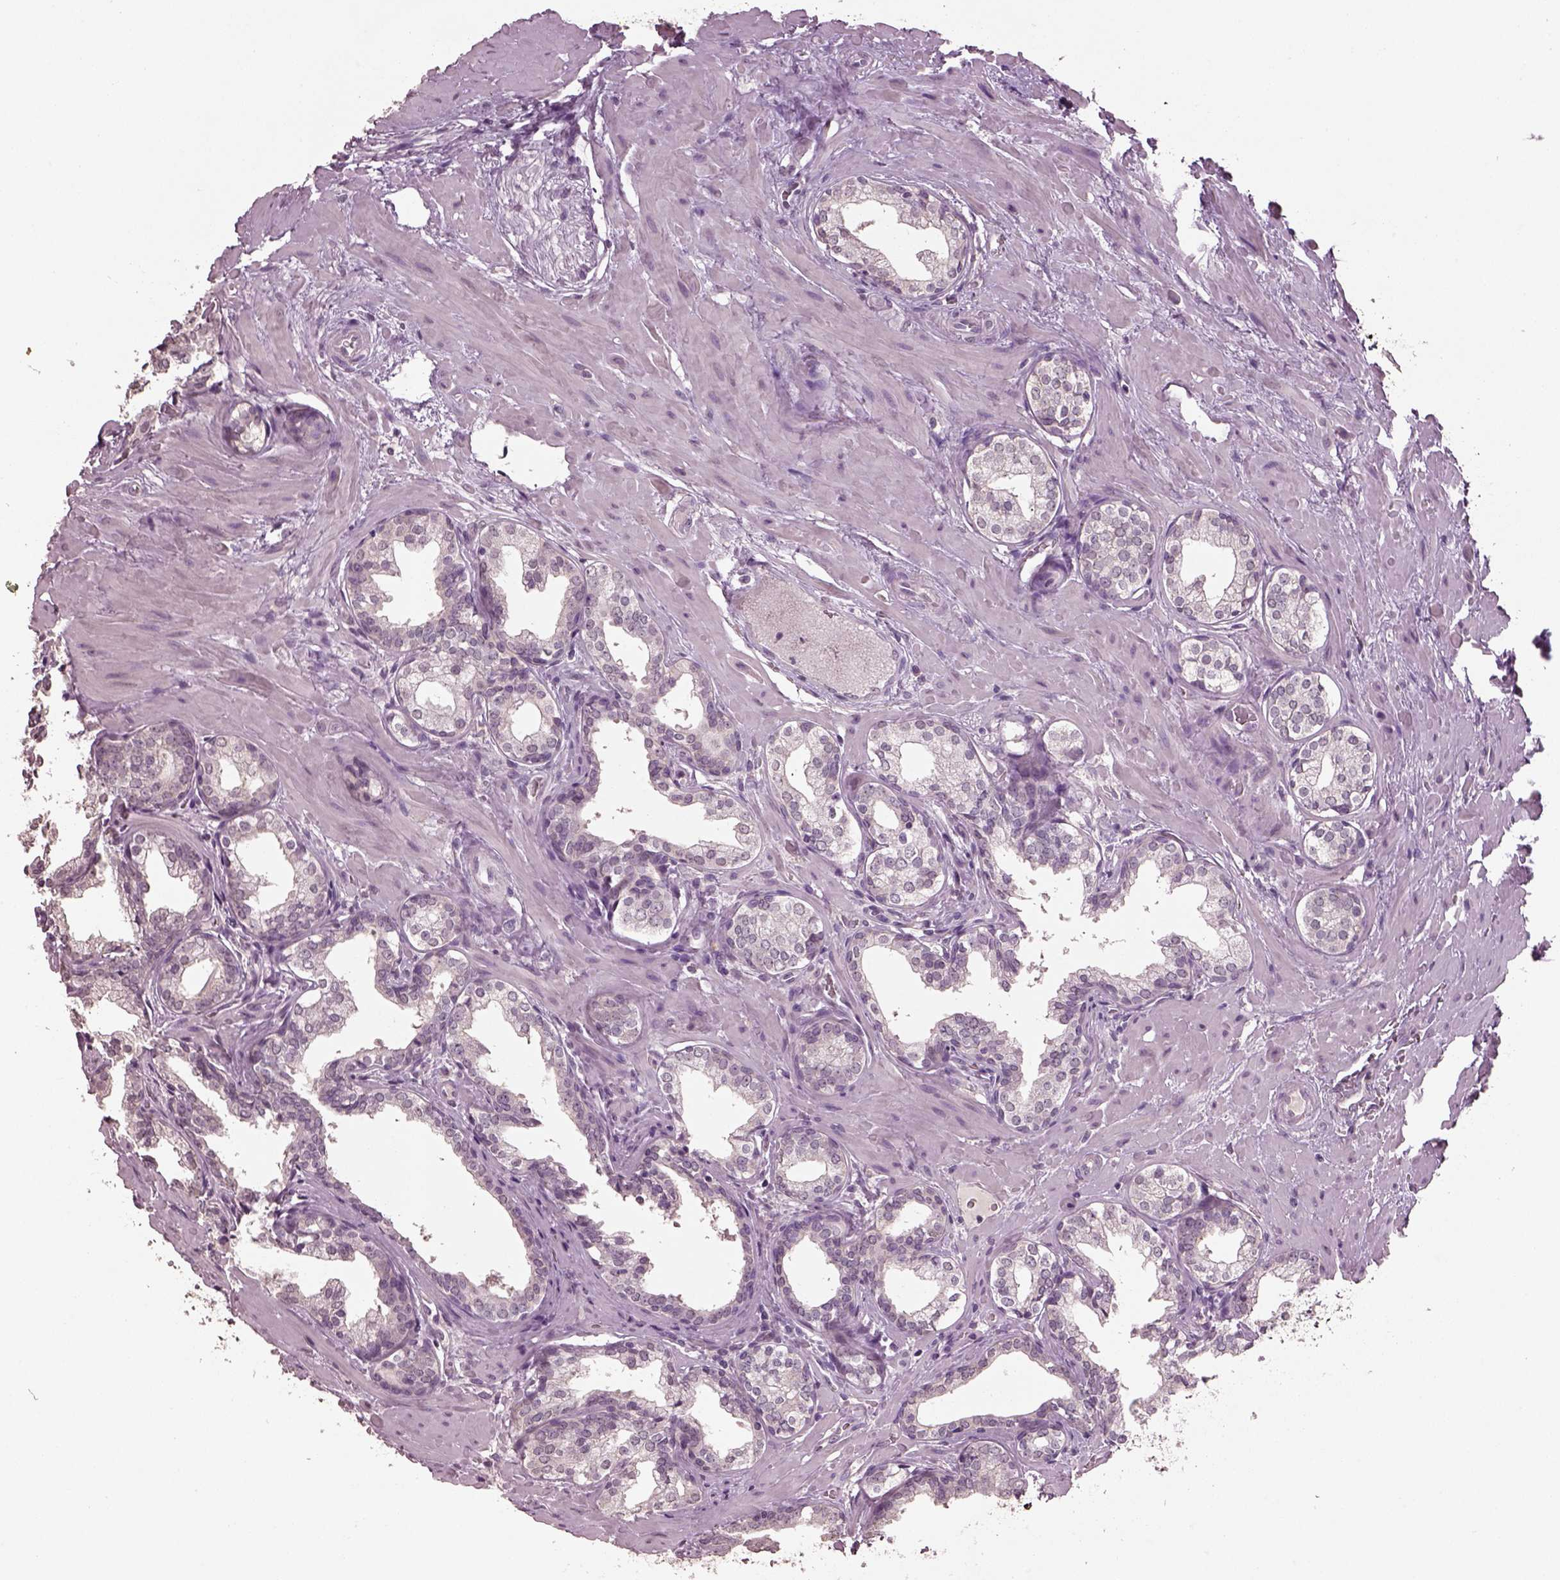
{"staining": {"intensity": "negative", "quantity": "none", "location": "none"}, "tissue": "prostate cancer", "cell_type": "Tumor cells", "image_type": "cancer", "snomed": [{"axis": "morphology", "description": "Adenocarcinoma, NOS"}, {"axis": "topography", "description": "Prostate"}], "caption": "This is an immunohistochemistry (IHC) image of prostate adenocarcinoma. There is no positivity in tumor cells.", "gene": "KCNIP3", "patient": {"sex": "male", "age": 66}}